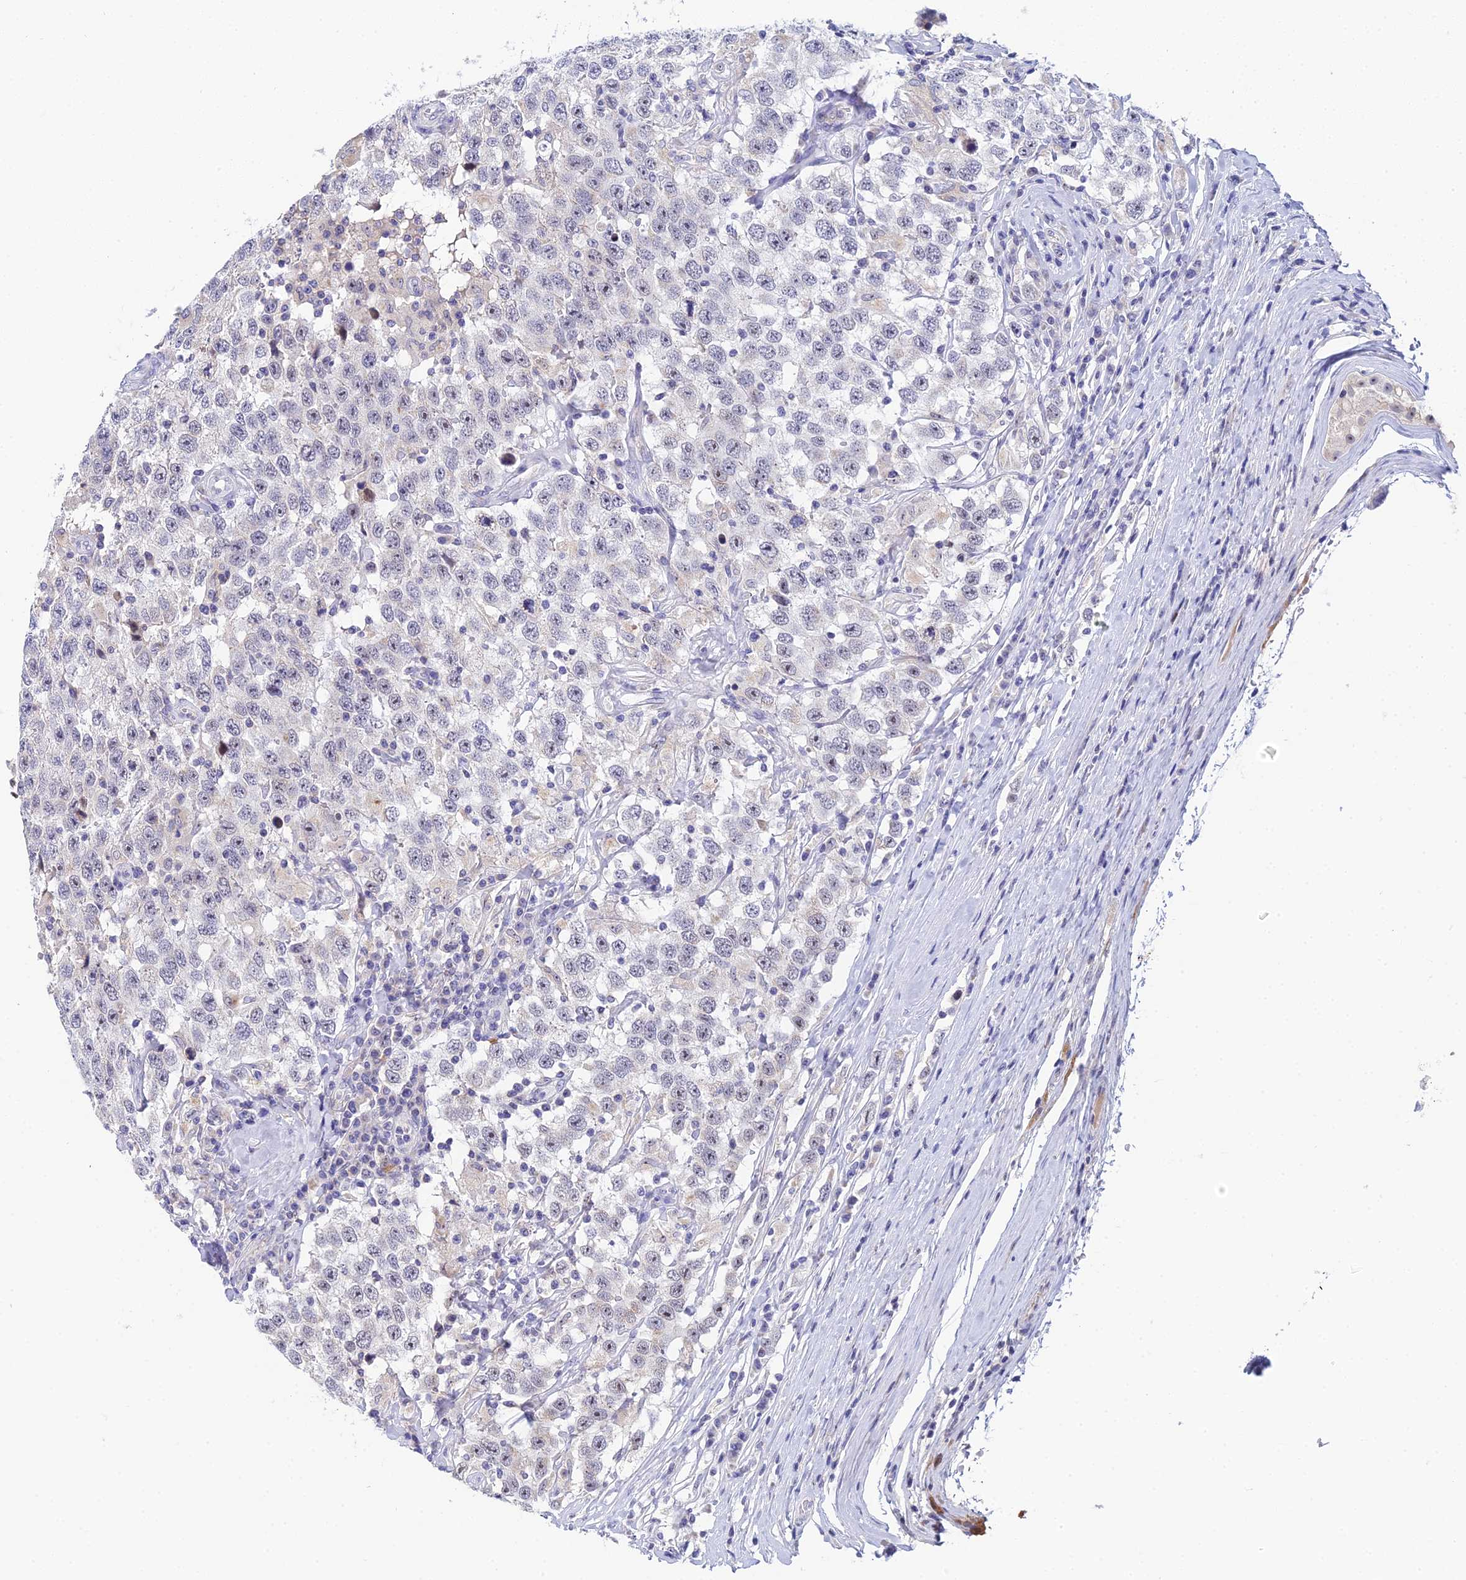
{"staining": {"intensity": "negative", "quantity": "none", "location": "none"}, "tissue": "testis cancer", "cell_type": "Tumor cells", "image_type": "cancer", "snomed": [{"axis": "morphology", "description": "Seminoma, NOS"}, {"axis": "topography", "description": "Testis"}], "caption": "Human seminoma (testis) stained for a protein using immunohistochemistry shows no expression in tumor cells.", "gene": "PLPP4", "patient": {"sex": "male", "age": 41}}